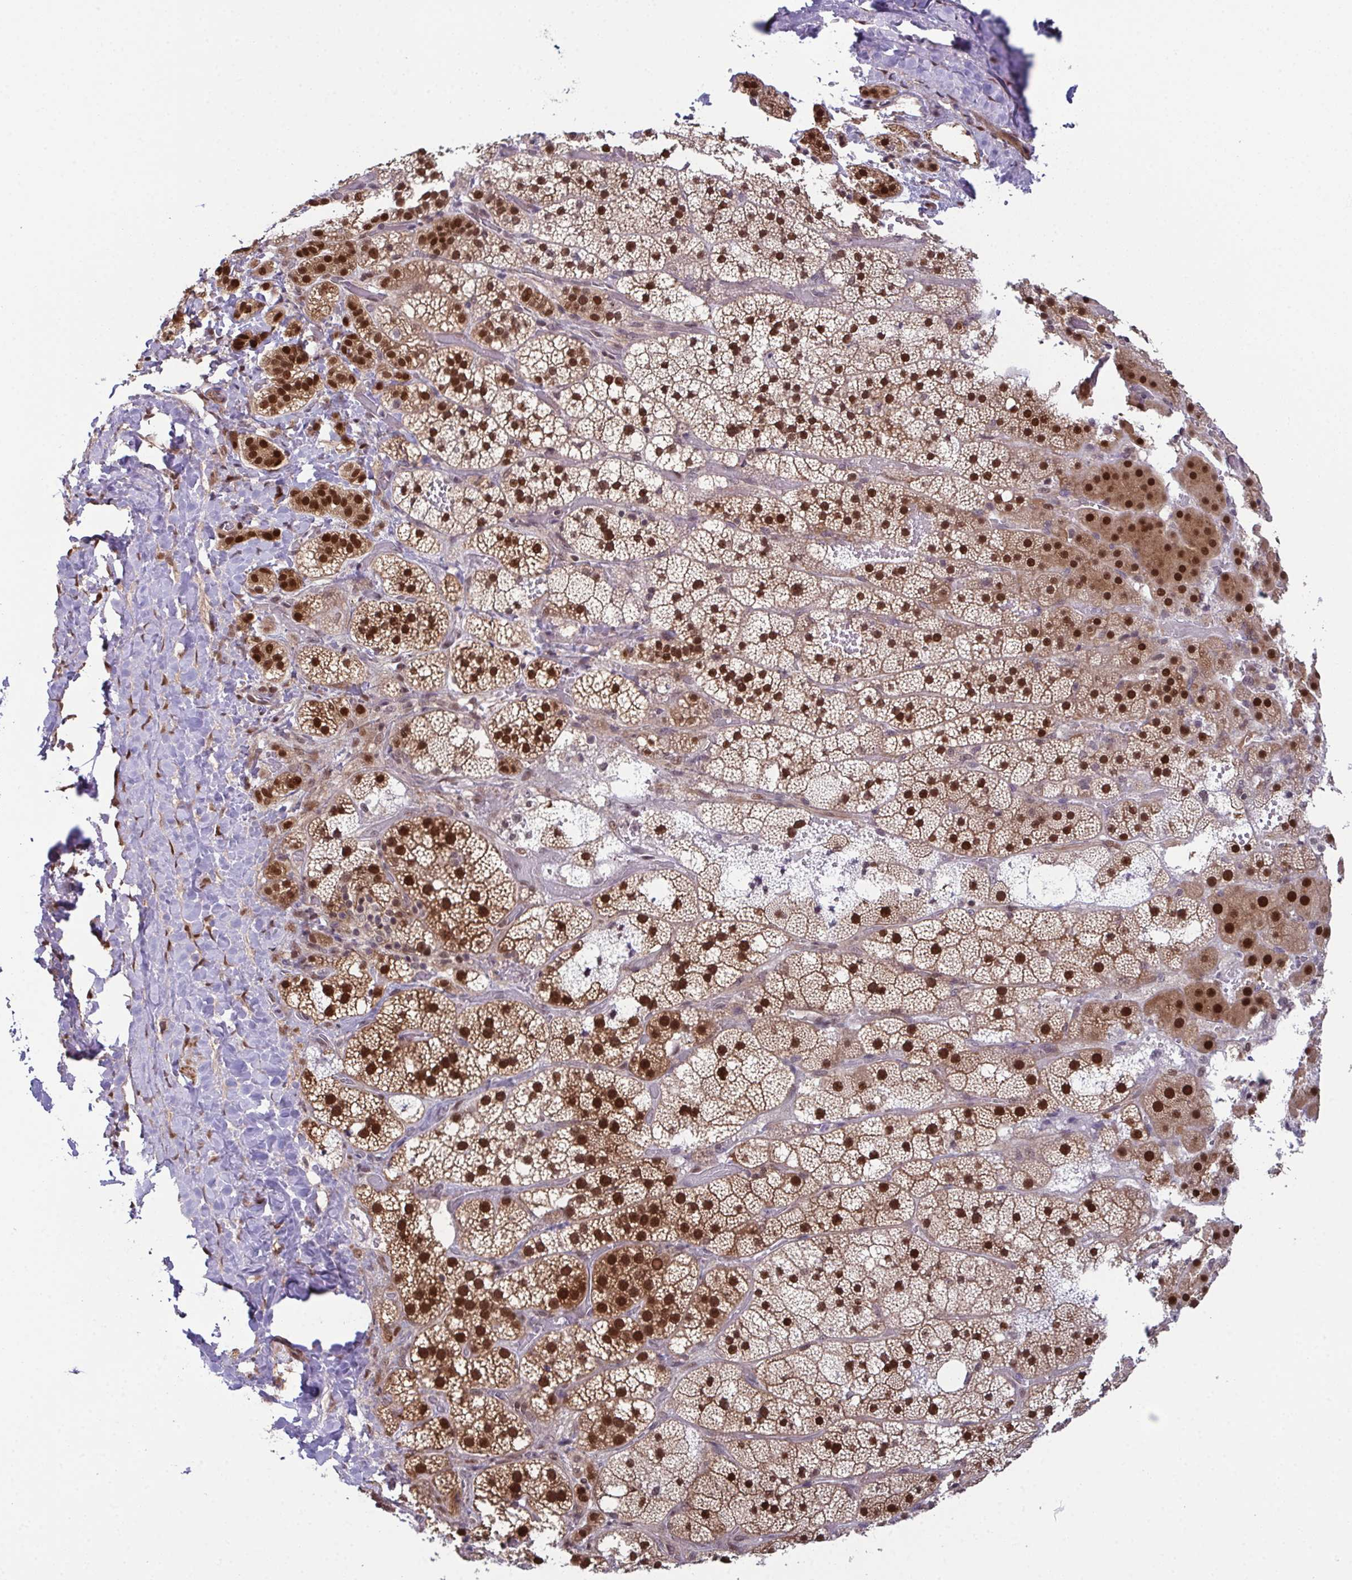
{"staining": {"intensity": "strong", "quantity": ">75%", "location": "cytoplasmic/membranous,nuclear"}, "tissue": "adrenal gland", "cell_type": "Glandular cells", "image_type": "normal", "snomed": [{"axis": "morphology", "description": "Normal tissue, NOS"}, {"axis": "topography", "description": "Adrenal gland"}], "caption": "Adrenal gland stained for a protein (brown) reveals strong cytoplasmic/membranous,nuclear positive expression in approximately >75% of glandular cells.", "gene": "DNAJB1", "patient": {"sex": "male", "age": 53}}